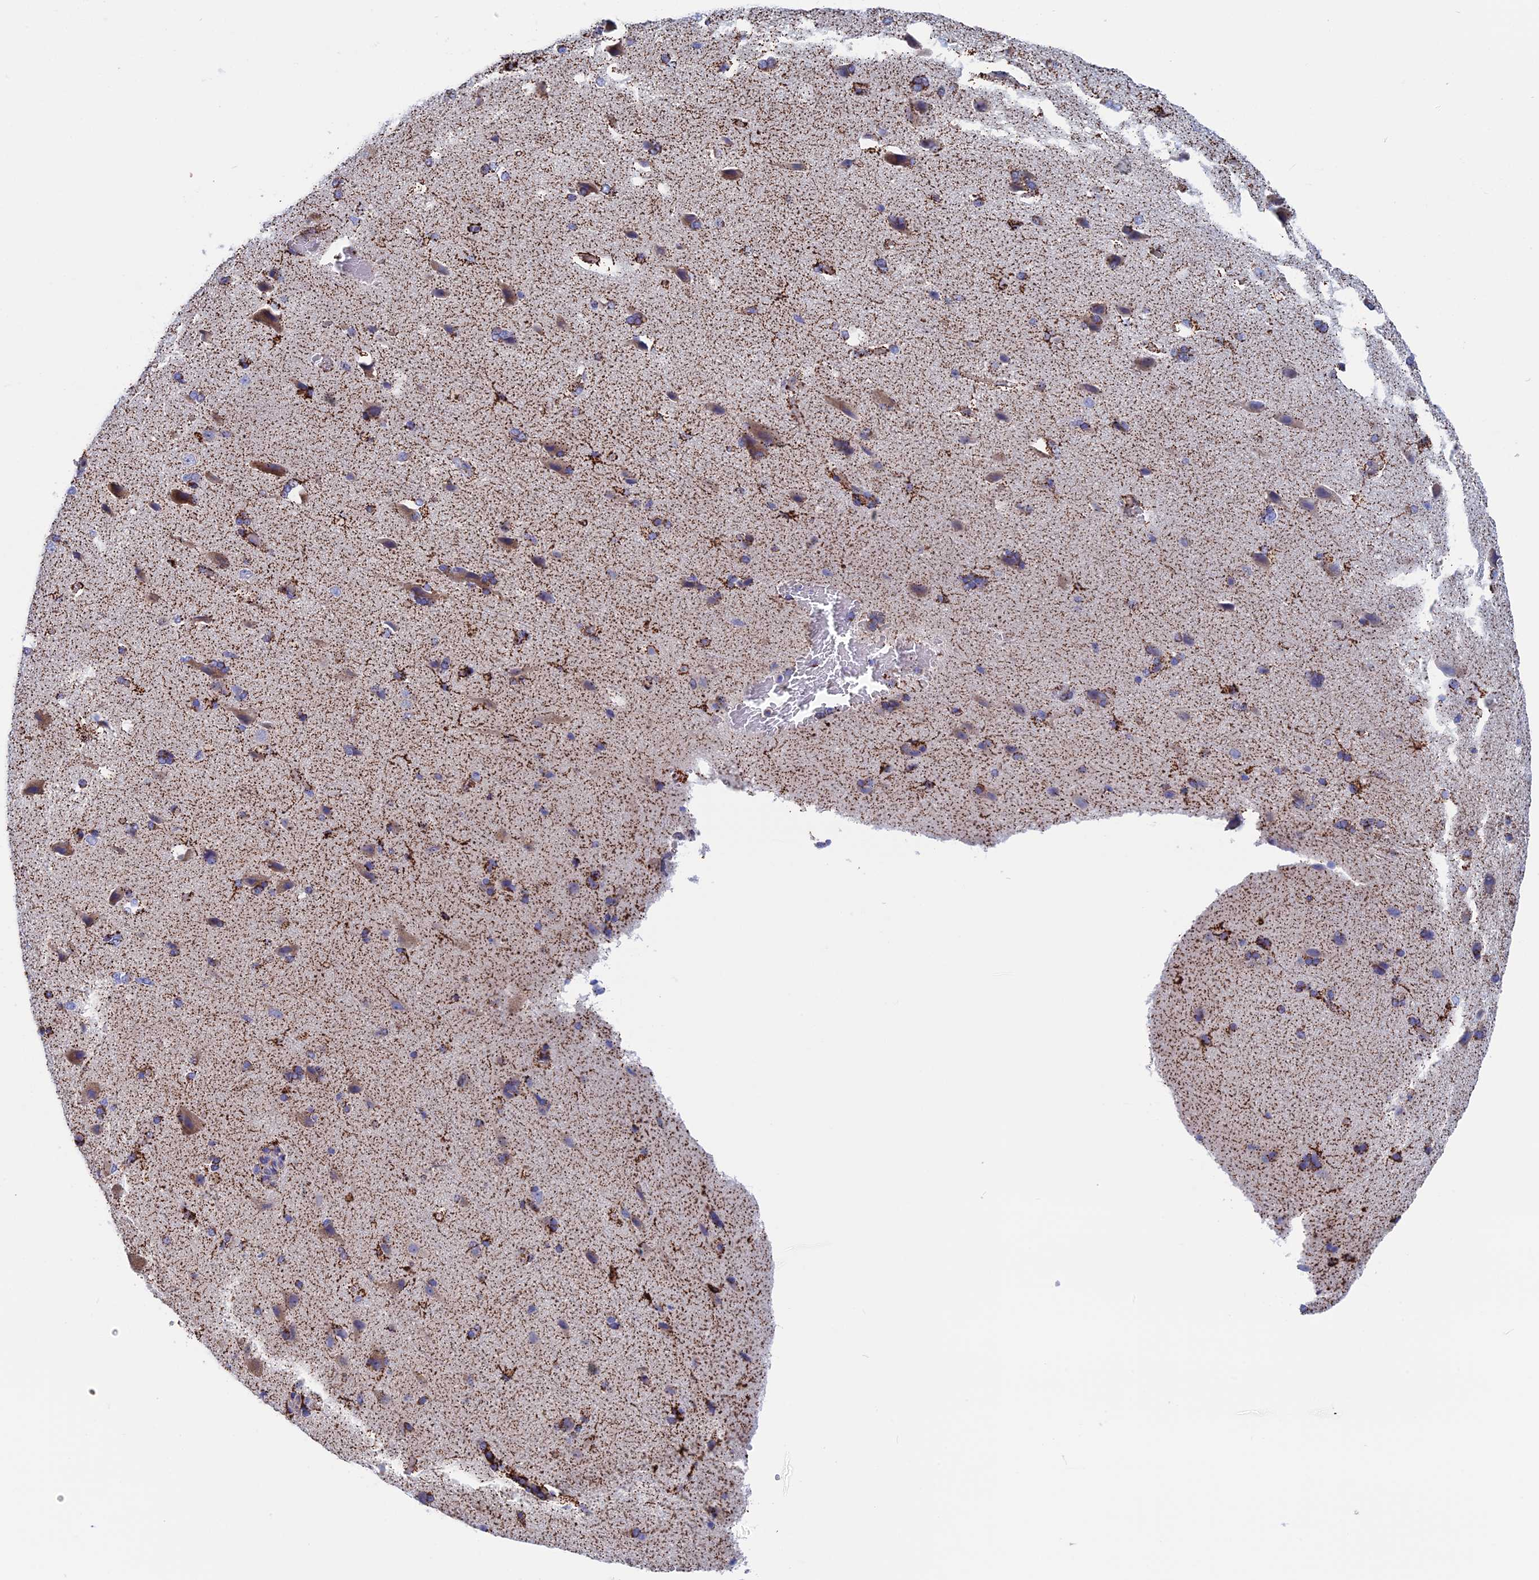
{"staining": {"intensity": "strong", "quantity": "<25%", "location": "cytoplasmic/membranous"}, "tissue": "cerebral cortex", "cell_type": "Endothelial cells", "image_type": "normal", "snomed": [{"axis": "morphology", "description": "Normal tissue, NOS"}, {"axis": "topography", "description": "Cerebral cortex"}], "caption": "A brown stain highlights strong cytoplasmic/membranous staining of a protein in endothelial cells of benign human cerebral cortex. (DAB IHC with brightfield microscopy, high magnification).", "gene": "WDR83", "patient": {"sex": "male", "age": 62}}